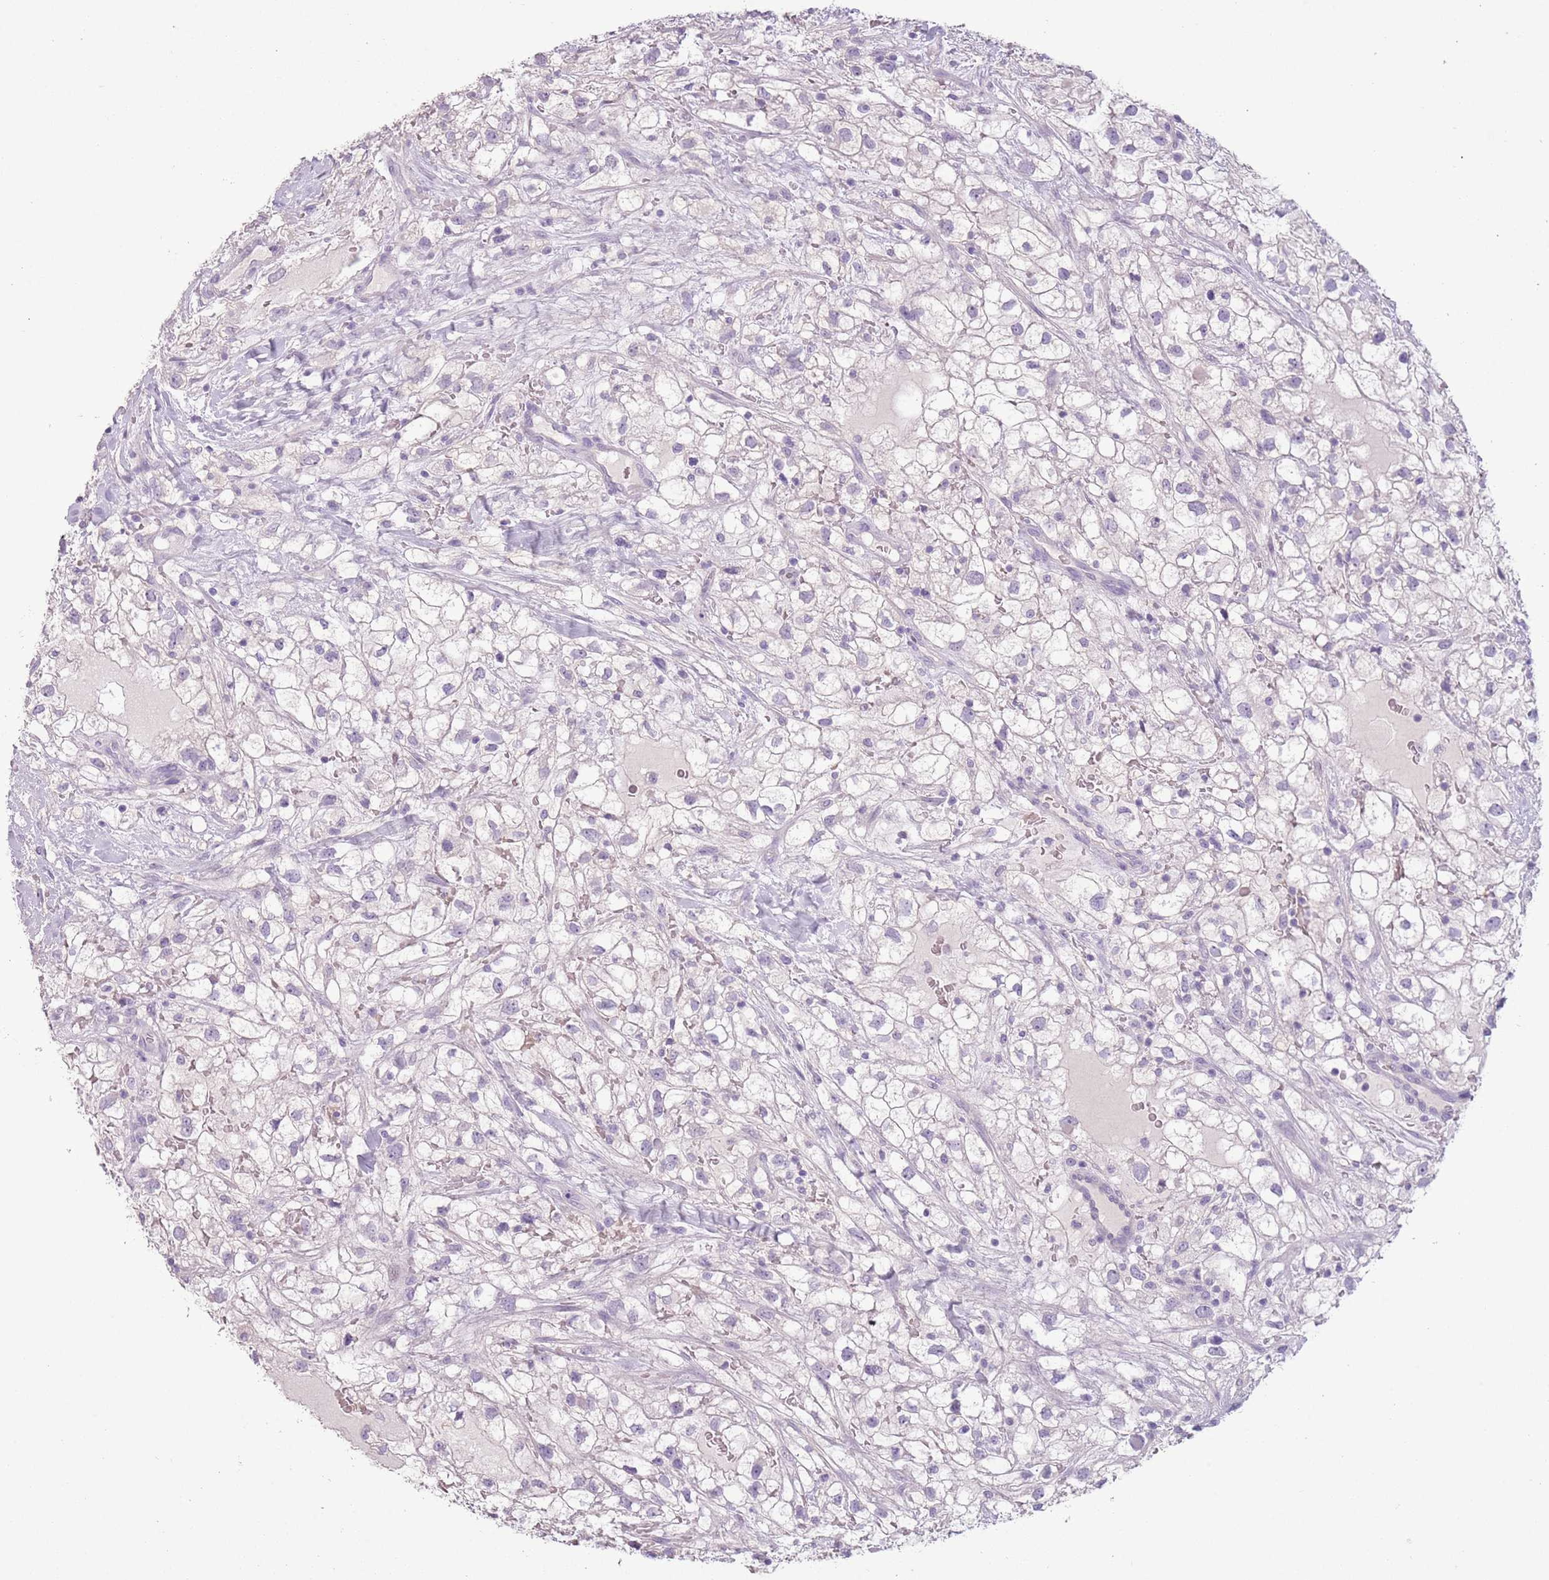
{"staining": {"intensity": "negative", "quantity": "none", "location": "none"}, "tissue": "renal cancer", "cell_type": "Tumor cells", "image_type": "cancer", "snomed": [{"axis": "morphology", "description": "Adenocarcinoma, NOS"}, {"axis": "topography", "description": "Kidney"}], "caption": "Immunohistochemistry (IHC) of renal cancer (adenocarcinoma) reveals no expression in tumor cells.", "gene": "CELF6", "patient": {"sex": "male", "age": 59}}